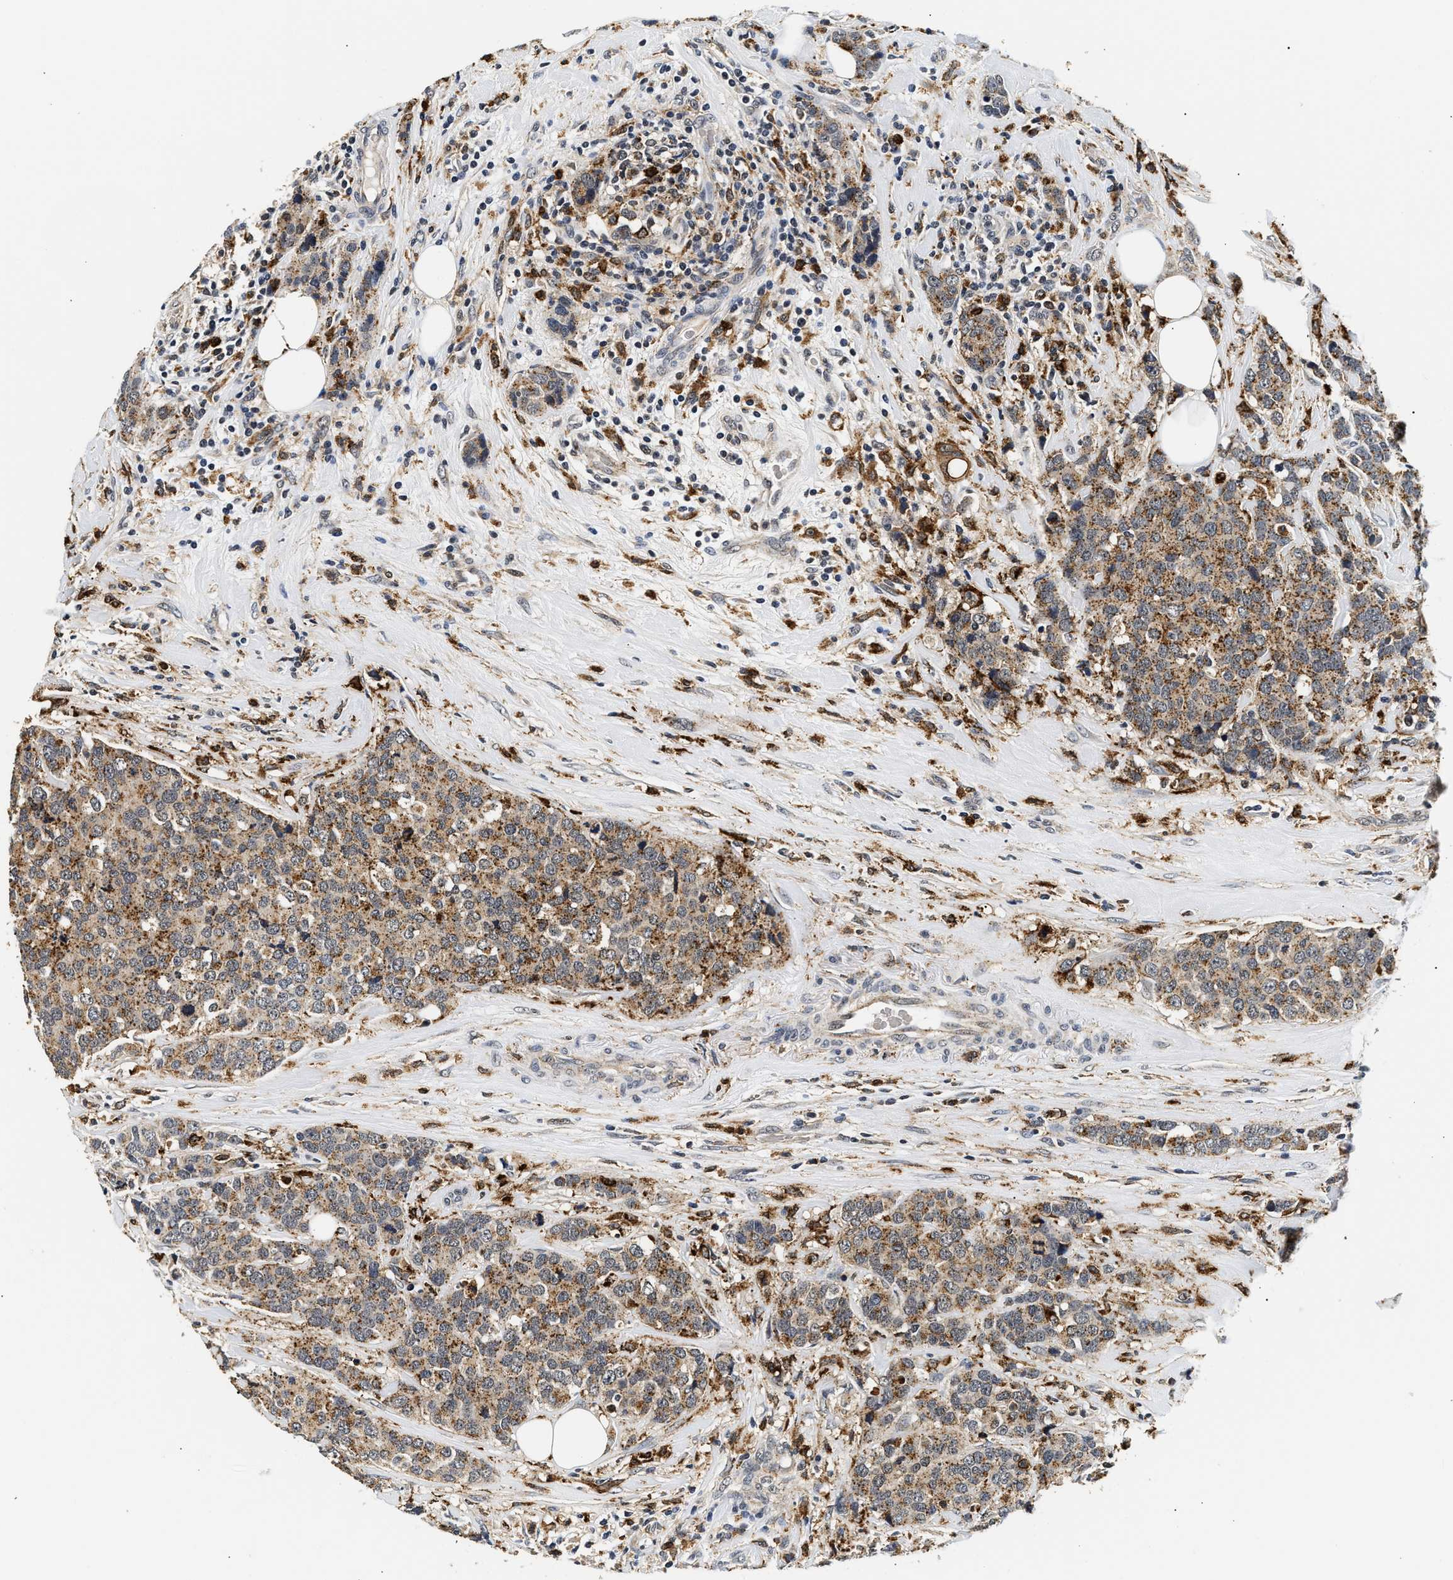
{"staining": {"intensity": "moderate", "quantity": ">75%", "location": "cytoplasmic/membranous"}, "tissue": "breast cancer", "cell_type": "Tumor cells", "image_type": "cancer", "snomed": [{"axis": "morphology", "description": "Lobular carcinoma"}, {"axis": "topography", "description": "Breast"}], "caption": "Tumor cells demonstrate medium levels of moderate cytoplasmic/membranous staining in approximately >75% of cells in human breast cancer (lobular carcinoma).", "gene": "SMU1", "patient": {"sex": "female", "age": 59}}